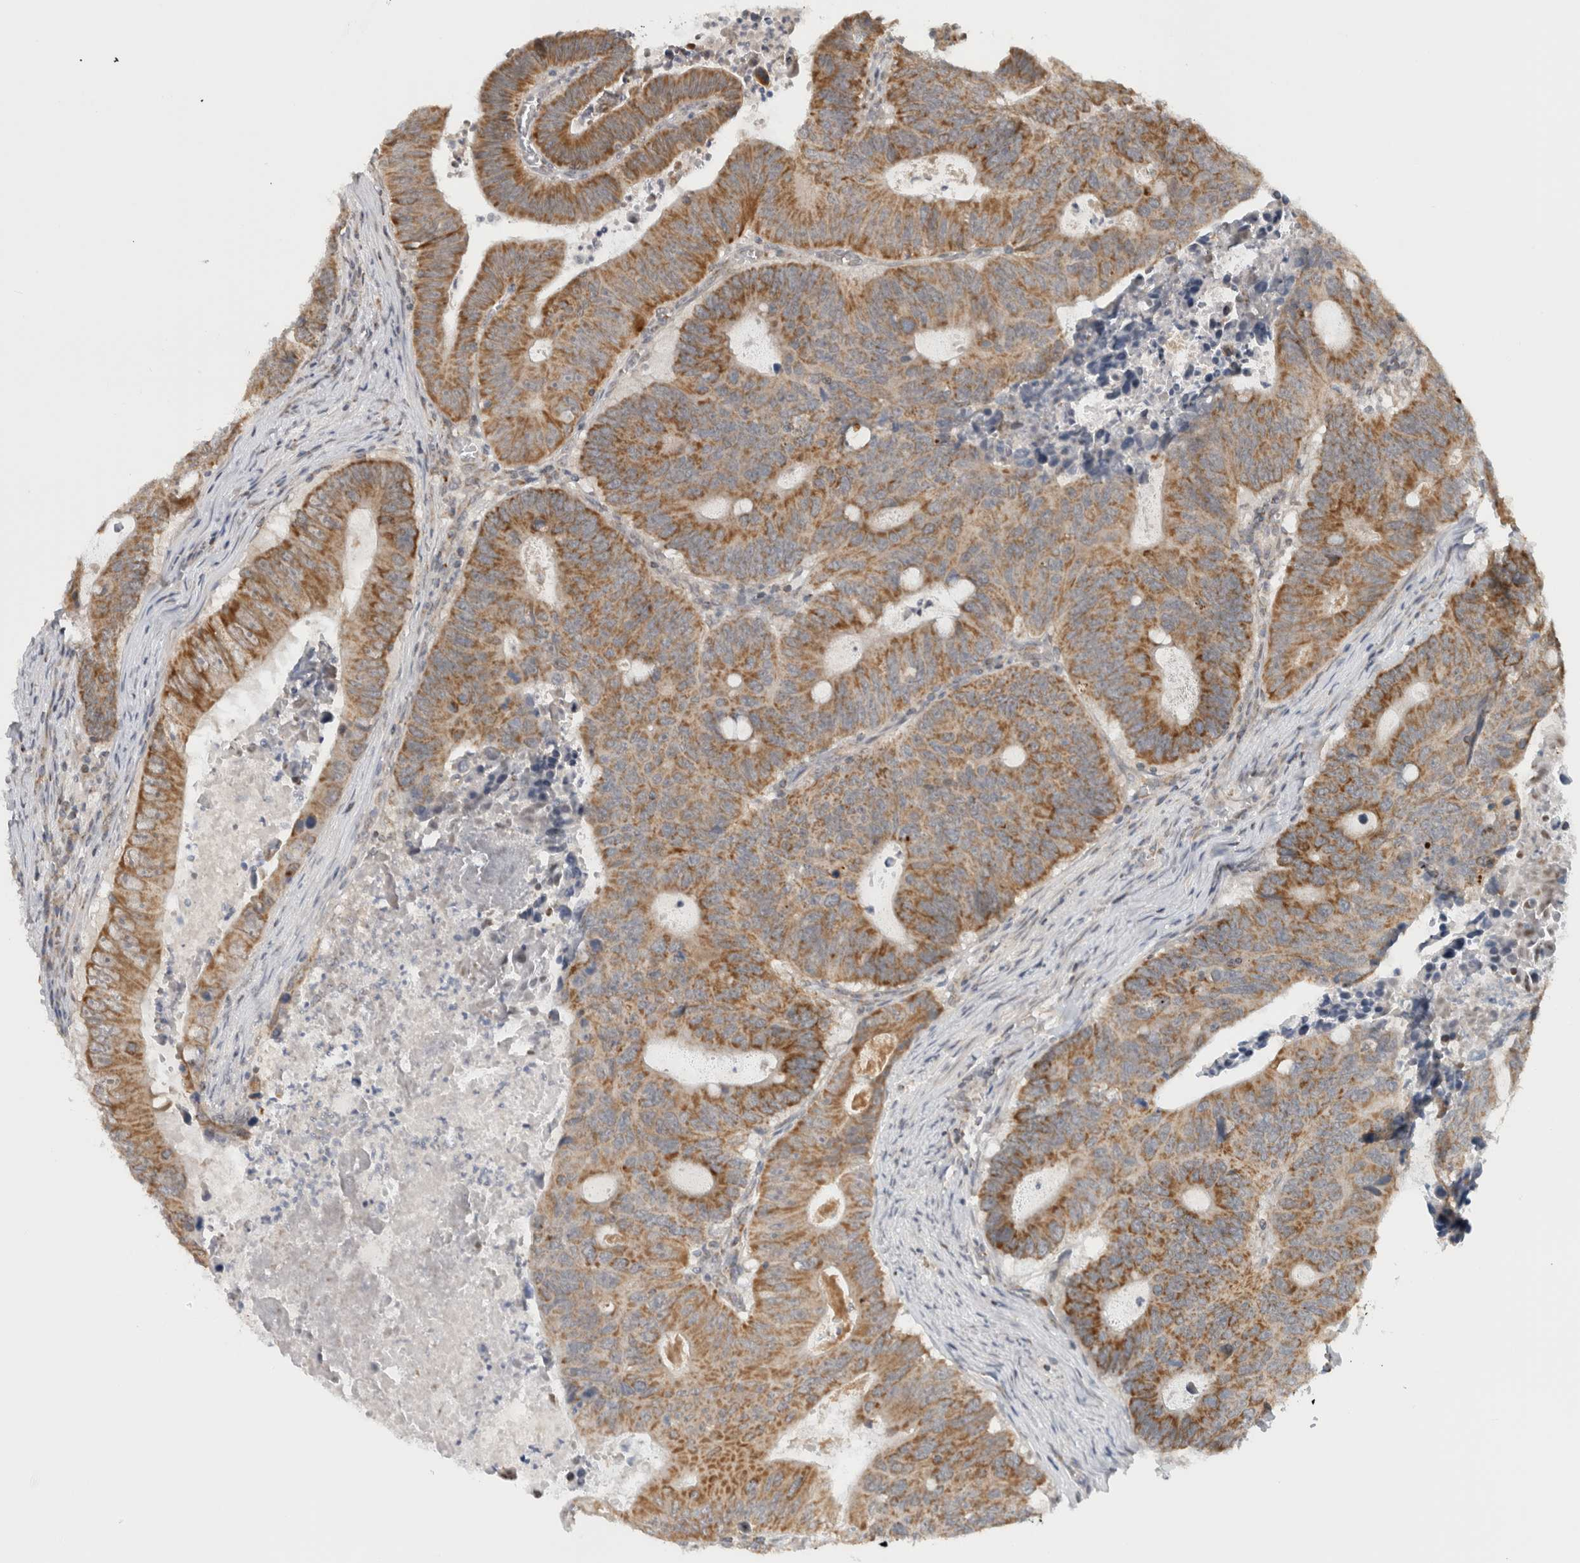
{"staining": {"intensity": "moderate", "quantity": ">75%", "location": "cytoplasmic/membranous"}, "tissue": "colorectal cancer", "cell_type": "Tumor cells", "image_type": "cancer", "snomed": [{"axis": "morphology", "description": "Adenocarcinoma, NOS"}, {"axis": "topography", "description": "Colon"}], "caption": "Brown immunohistochemical staining in human colorectal cancer (adenocarcinoma) demonstrates moderate cytoplasmic/membranous positivity in approximately >75% of tumor cells. (Stains: DAB (3,3'-diaminobenzidine) in brown, nuclei in blue, Microscopy: brightfield microscopy at high magnification).", "gene": "CMC2", "patient": {"sex": "male", "age": 87}}